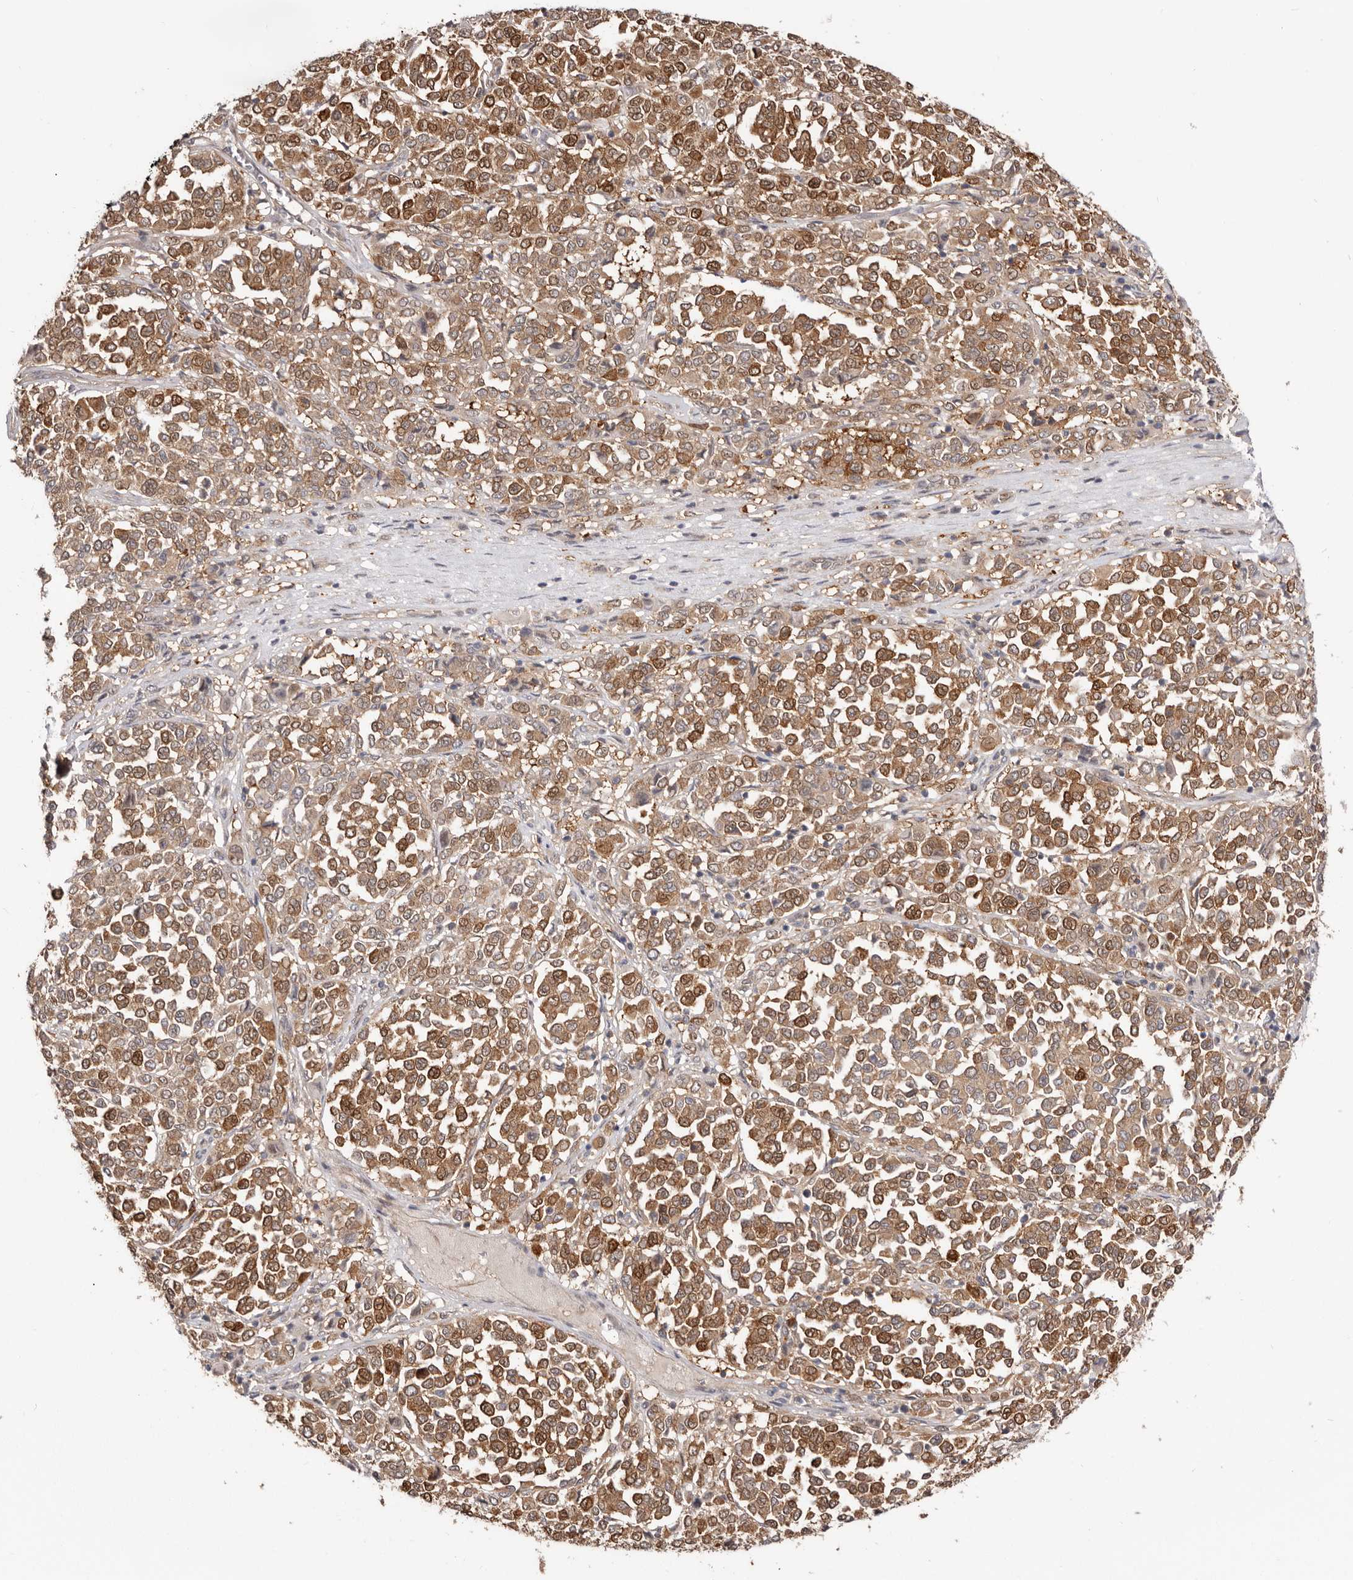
{"staining": {"intensity": "moderate", "quantity": ">75%", "location": "cytoplasmic/membranous,nuclear"}, "tissue": "melanoma", "cell_type": "Tumor cells", "image_type": "cancer", "snomed": [{"axis": "morphology", "description": "Malignant melanoma, Metastatic site"}, {"axis": "topography", "description": "Pancreas"}], "caption": "This photomicrograph displays IHC staining of malignant melanoma (metastatic site), with medium moderate cytoplasmic/membranous and nuclear expression in approximately >75% of tumor cells.", "gene": "GPATCH4", "patient": {"sex": "female", "age": 30}}